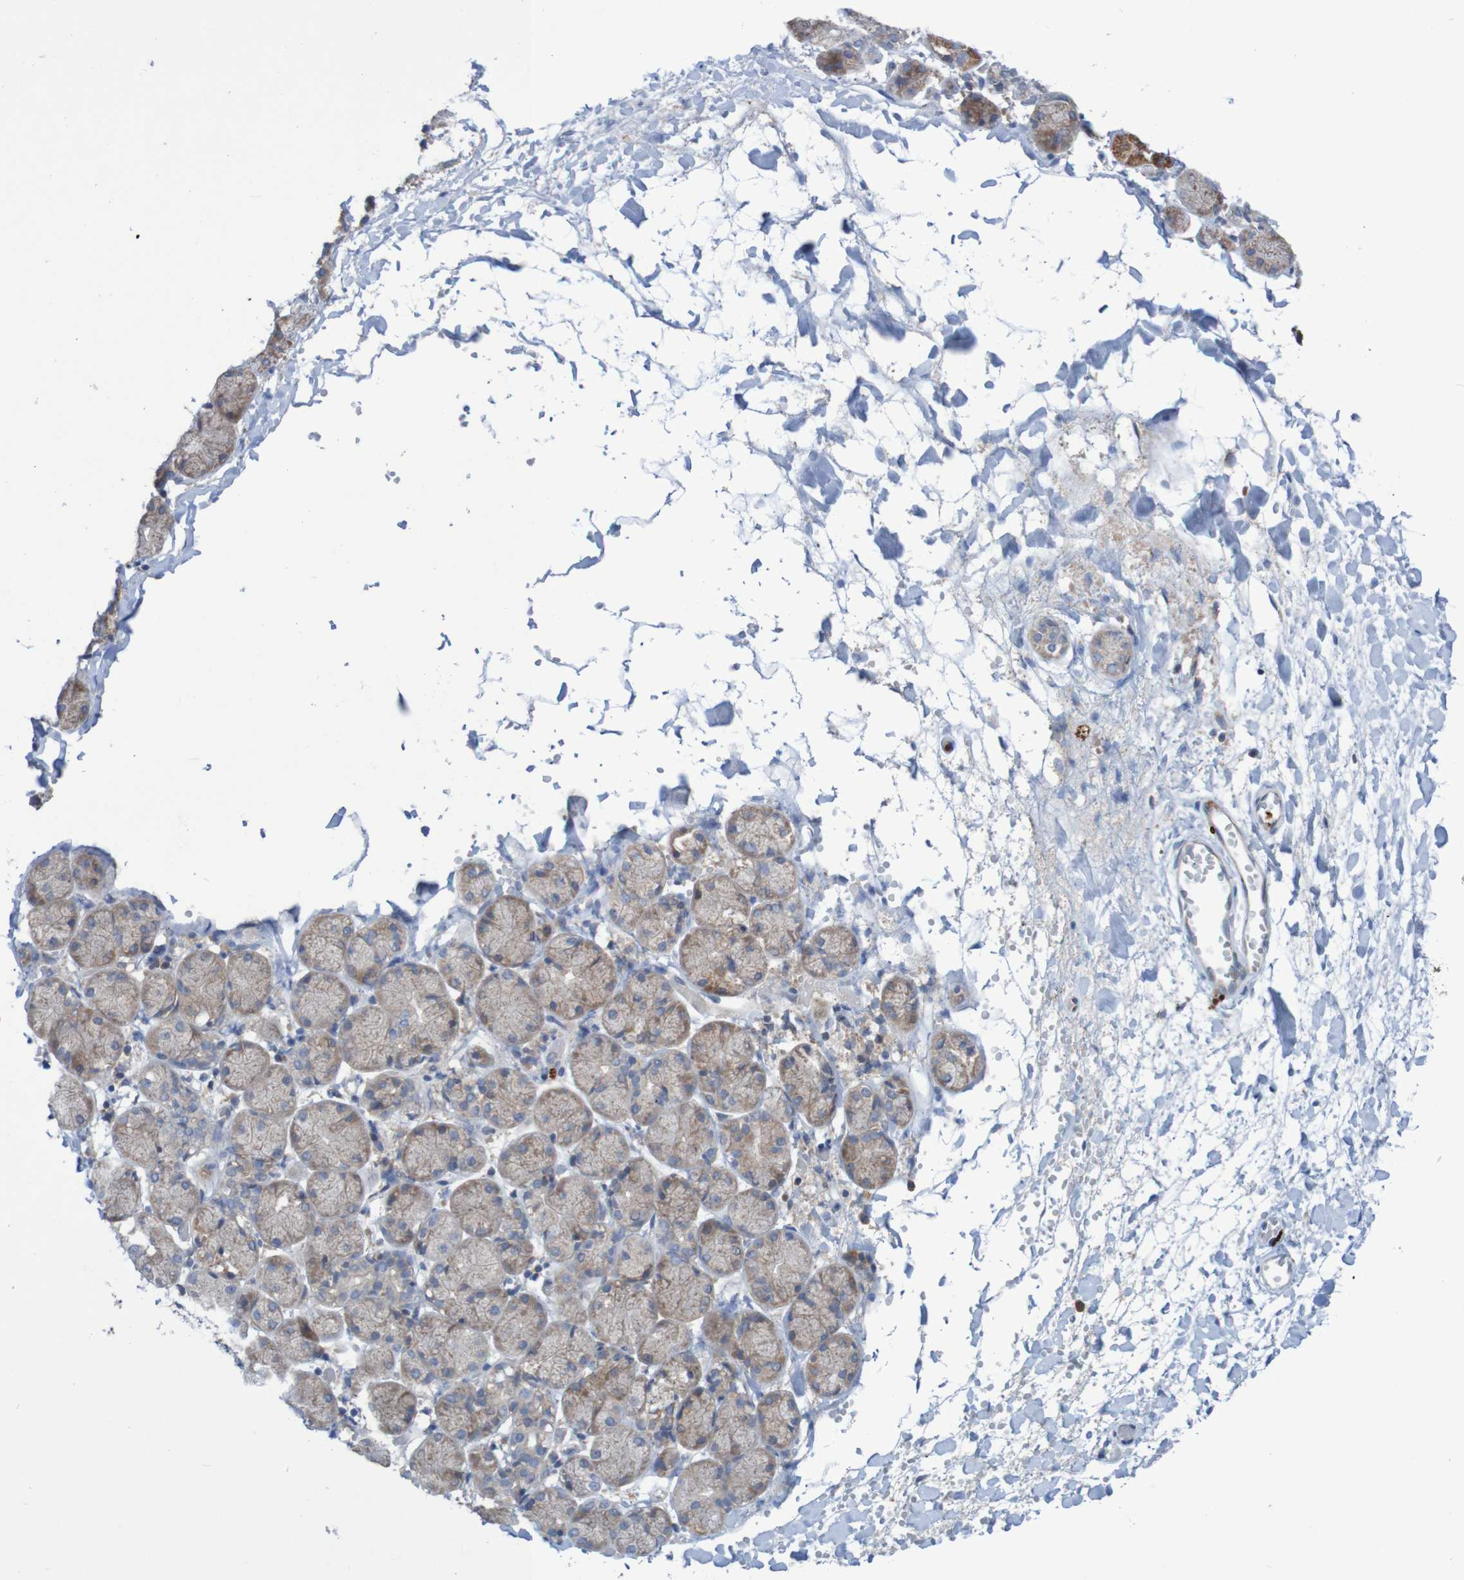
{"staining": {"intensity": "moderate", "quantity": "25%-75%", "location": "cytoplasmic/membranous"}, "tissue": "salivary gland", "cell_type": "Glandular cells", "image_type": "normal", "snomed": [{"axis": "morphology", "description": "Normal tissue, NOS"}, {"axis": "topography", "description": "Salivary gland"}], "caption": "Unremarkable salivary gland exhibits moderate cytoplasmic/membranous expression in approximately 25%-75% of glandular cells, visualized by immunohistochemistry. The staining was performed using DAB (3,3'-diaminobenzidine), with brown indicating positive protein expression. Nuclei are stained blue with hematoxylin.", "gene": "PARP4", "patient": {"sex": "female", "age": 24}}